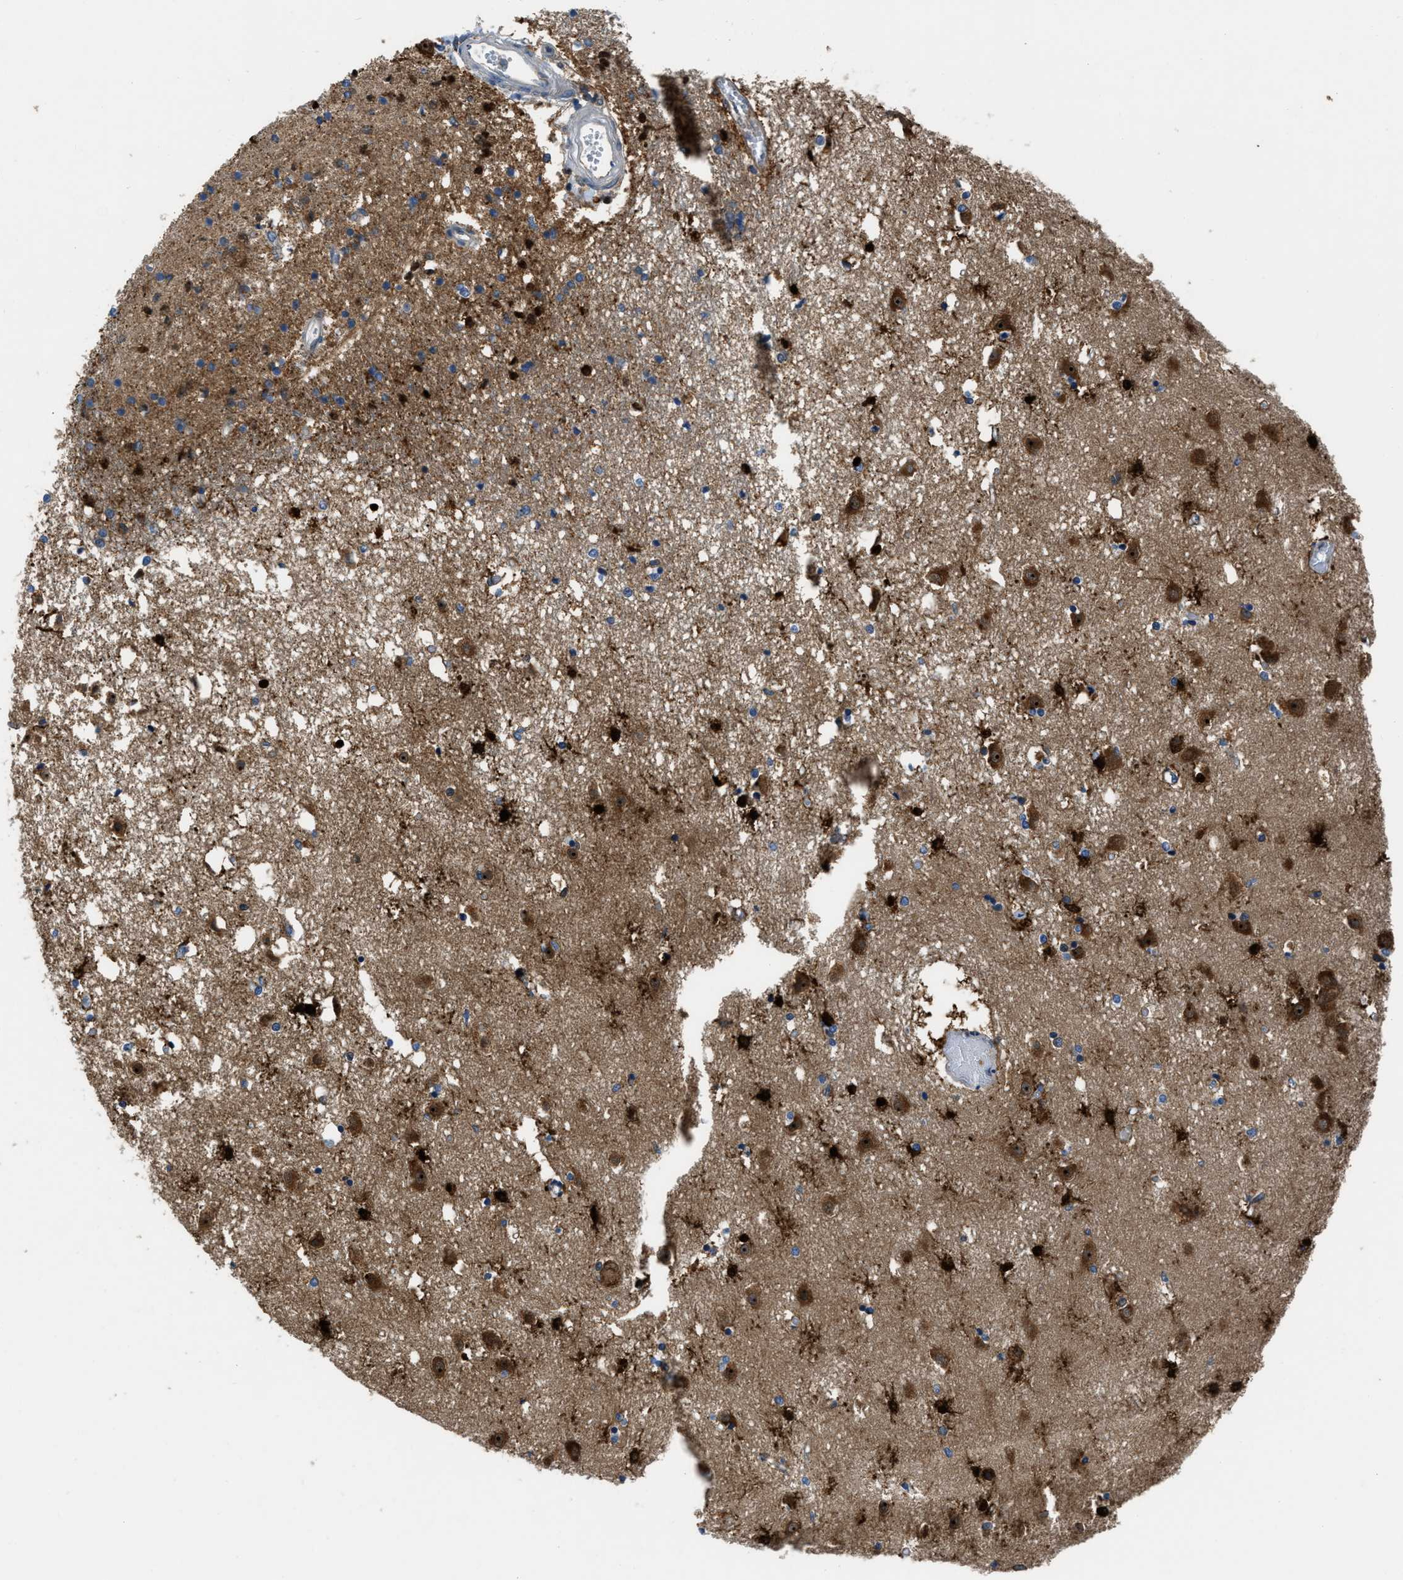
{"staining": {"intensity": "strong", "quantity": "25%-75%", "location": "cytoplasmic/membranous"}, "tissue": "caudate", "cell_type": "Glial cells", "image_type": "normal", "snomed": [{"axis": "morphology", "description": "Normal tissue, NOS"}, {"axis": "topography", "description": "Lateral ventricle wall"}], "caption": "Protein expression analysis of benign caudate demonstrates strong cytoplasmic/membranous staining in about 25%-75% of glial cells. (DAB = brown stain, brightfield microscopy at high magnification).", "gene": "PFKP", "patient": {"sex": "male", "age": 45}}